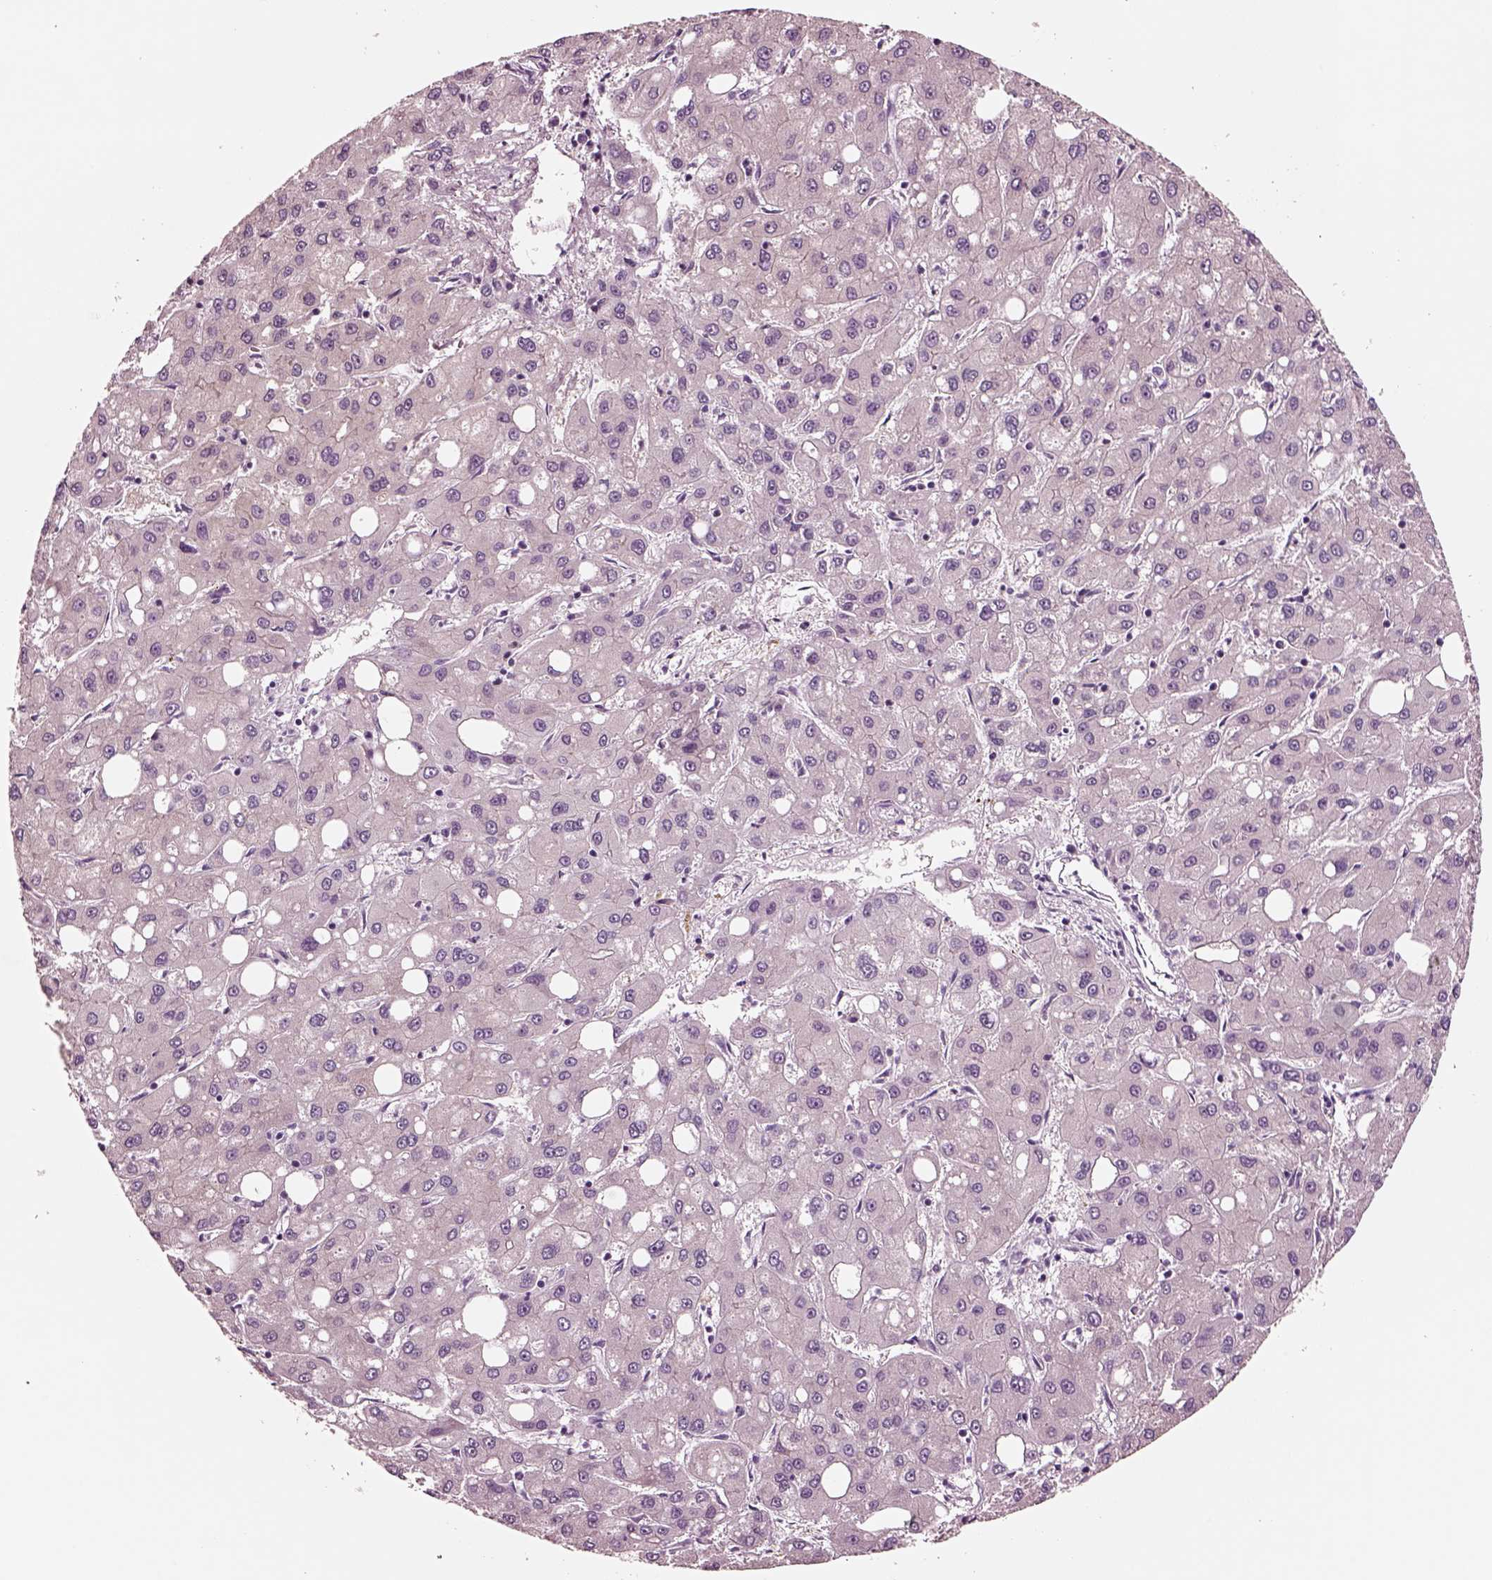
{"staining": {"intensity": "negative", "quantity": "none", "location": "none"}, "tissue": "liver cancer", "cell_type": "Tumor cells", "image_type": "cancer", "snomed": [{"axis": "morphology", "description": "Carcinoma, Hepatocellular, NOS"}, {"axis": "topography", "description": "Liver"}], "caption": "IHC of hepatocellular carcinoma (liver) reveals no positivity in tumor cells.", "gene": "NMRK2", "patient": {"sex": "male", "age": 73}}